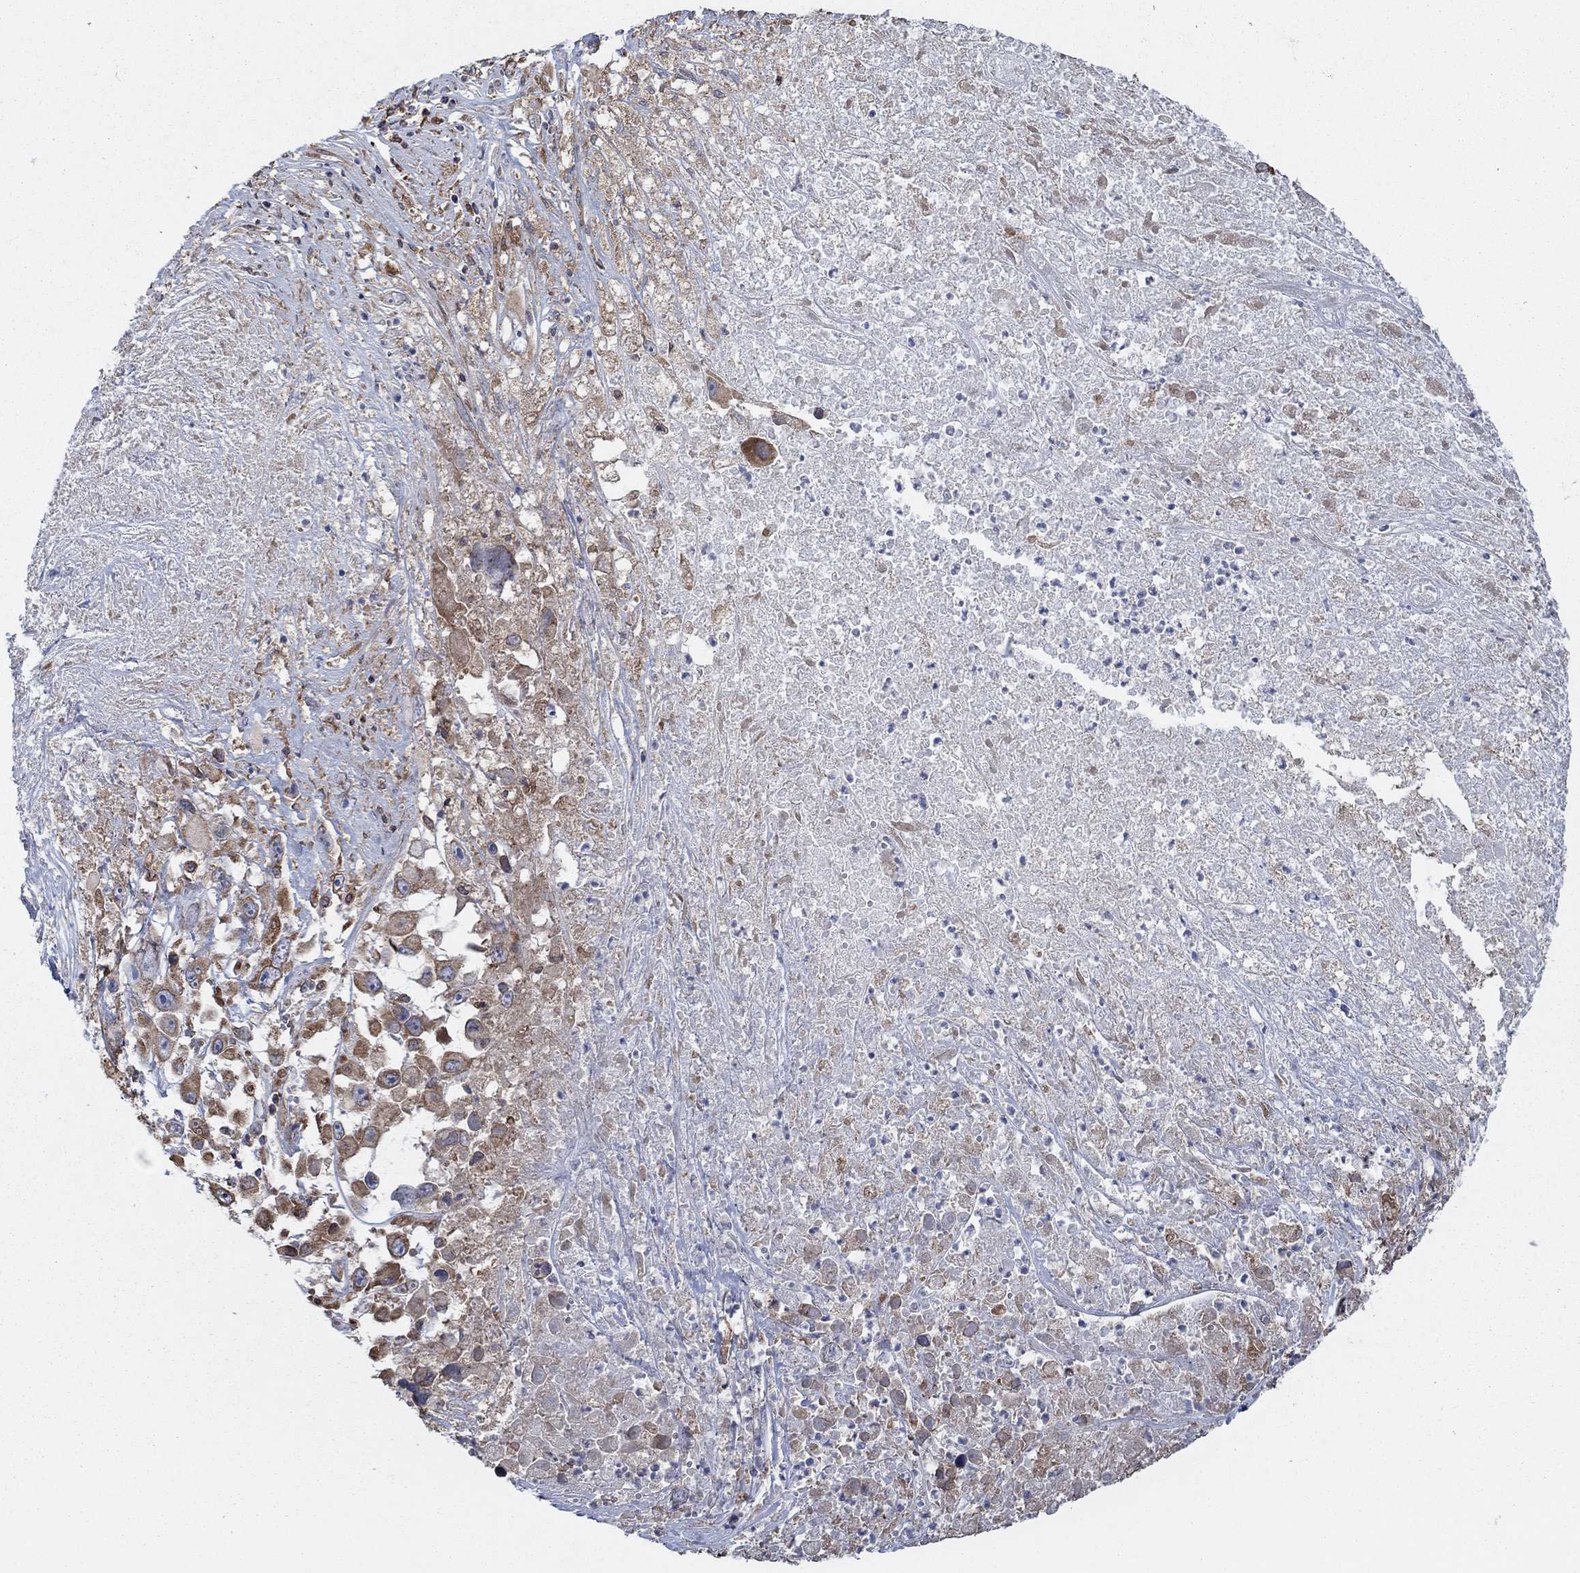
{"staining": {"intensity": "moderate", "quantity": "25%-75%", "location": "cytoplasmic/membranous"}, "tissue": "melanoma", "cell_type": "Tumor cells", "image_type": "cancer", "snomed": [{"axis": "morphology", "description": "Malignant melanoma, Metastatic site"}, {"axis": "topography", "description": "Lymph node"}], "caption": "Protein staining of malignant melanoma (metastatic site) tissue reveals moderate cytoplasmic/membranous staining in about 25%-75% of tumor cells.", "gene": "NCEH1", "patient": {"sex": "male", "age": 50}}